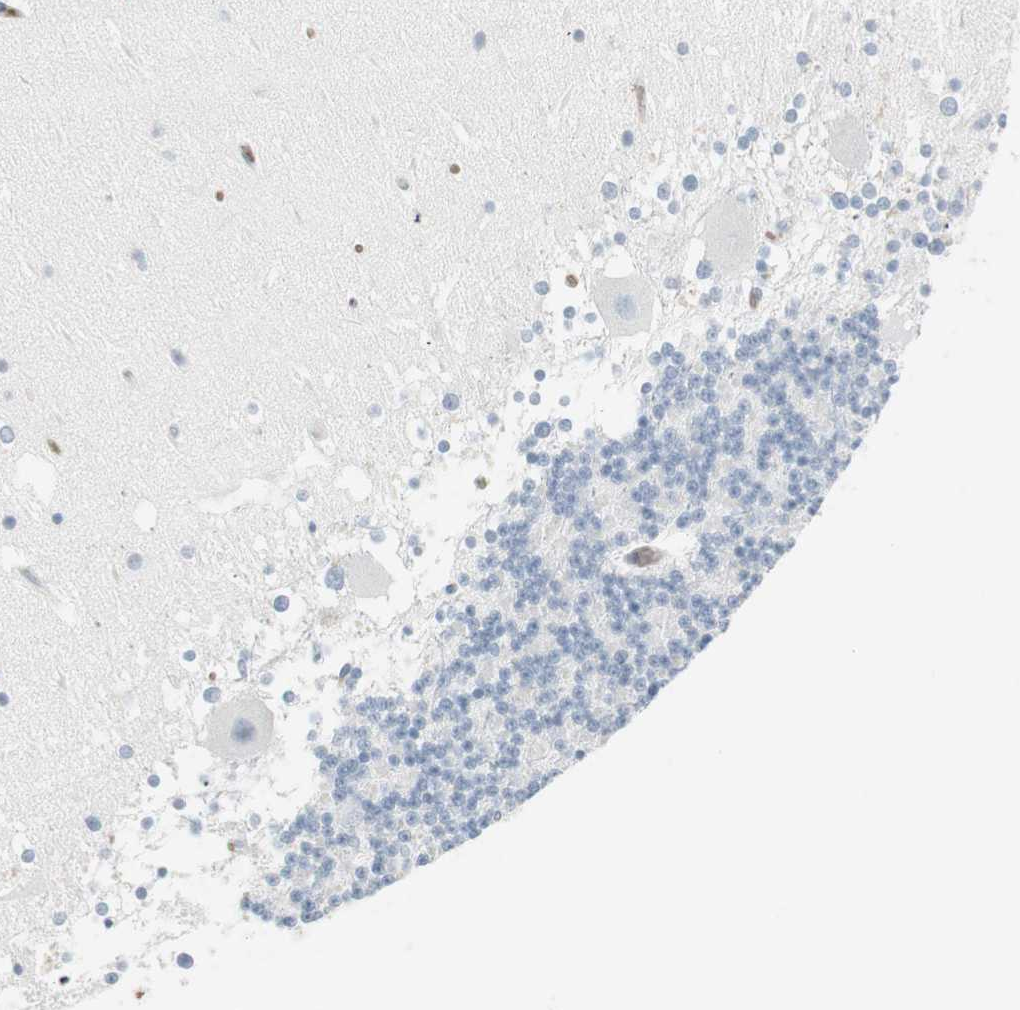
{"staining": {"intensity": "negative", "quantity": "none", "location": "none"}, "tissue": "cerebellum", "cell_type": "Cells in granular layer", "image_type": "normal", "snomed": [{"axis": "morphology", "description": "Normal tissue, NOS"}, {"axis": "topography", "description": "Cerebellum"}], "caption": "This is a image of immunohistochemistry staining of benign cerebellum, which shows no expression in cells in granular layer.", "gene": "MAP4K1", "patient": {"sex": "female", "age": 19}}